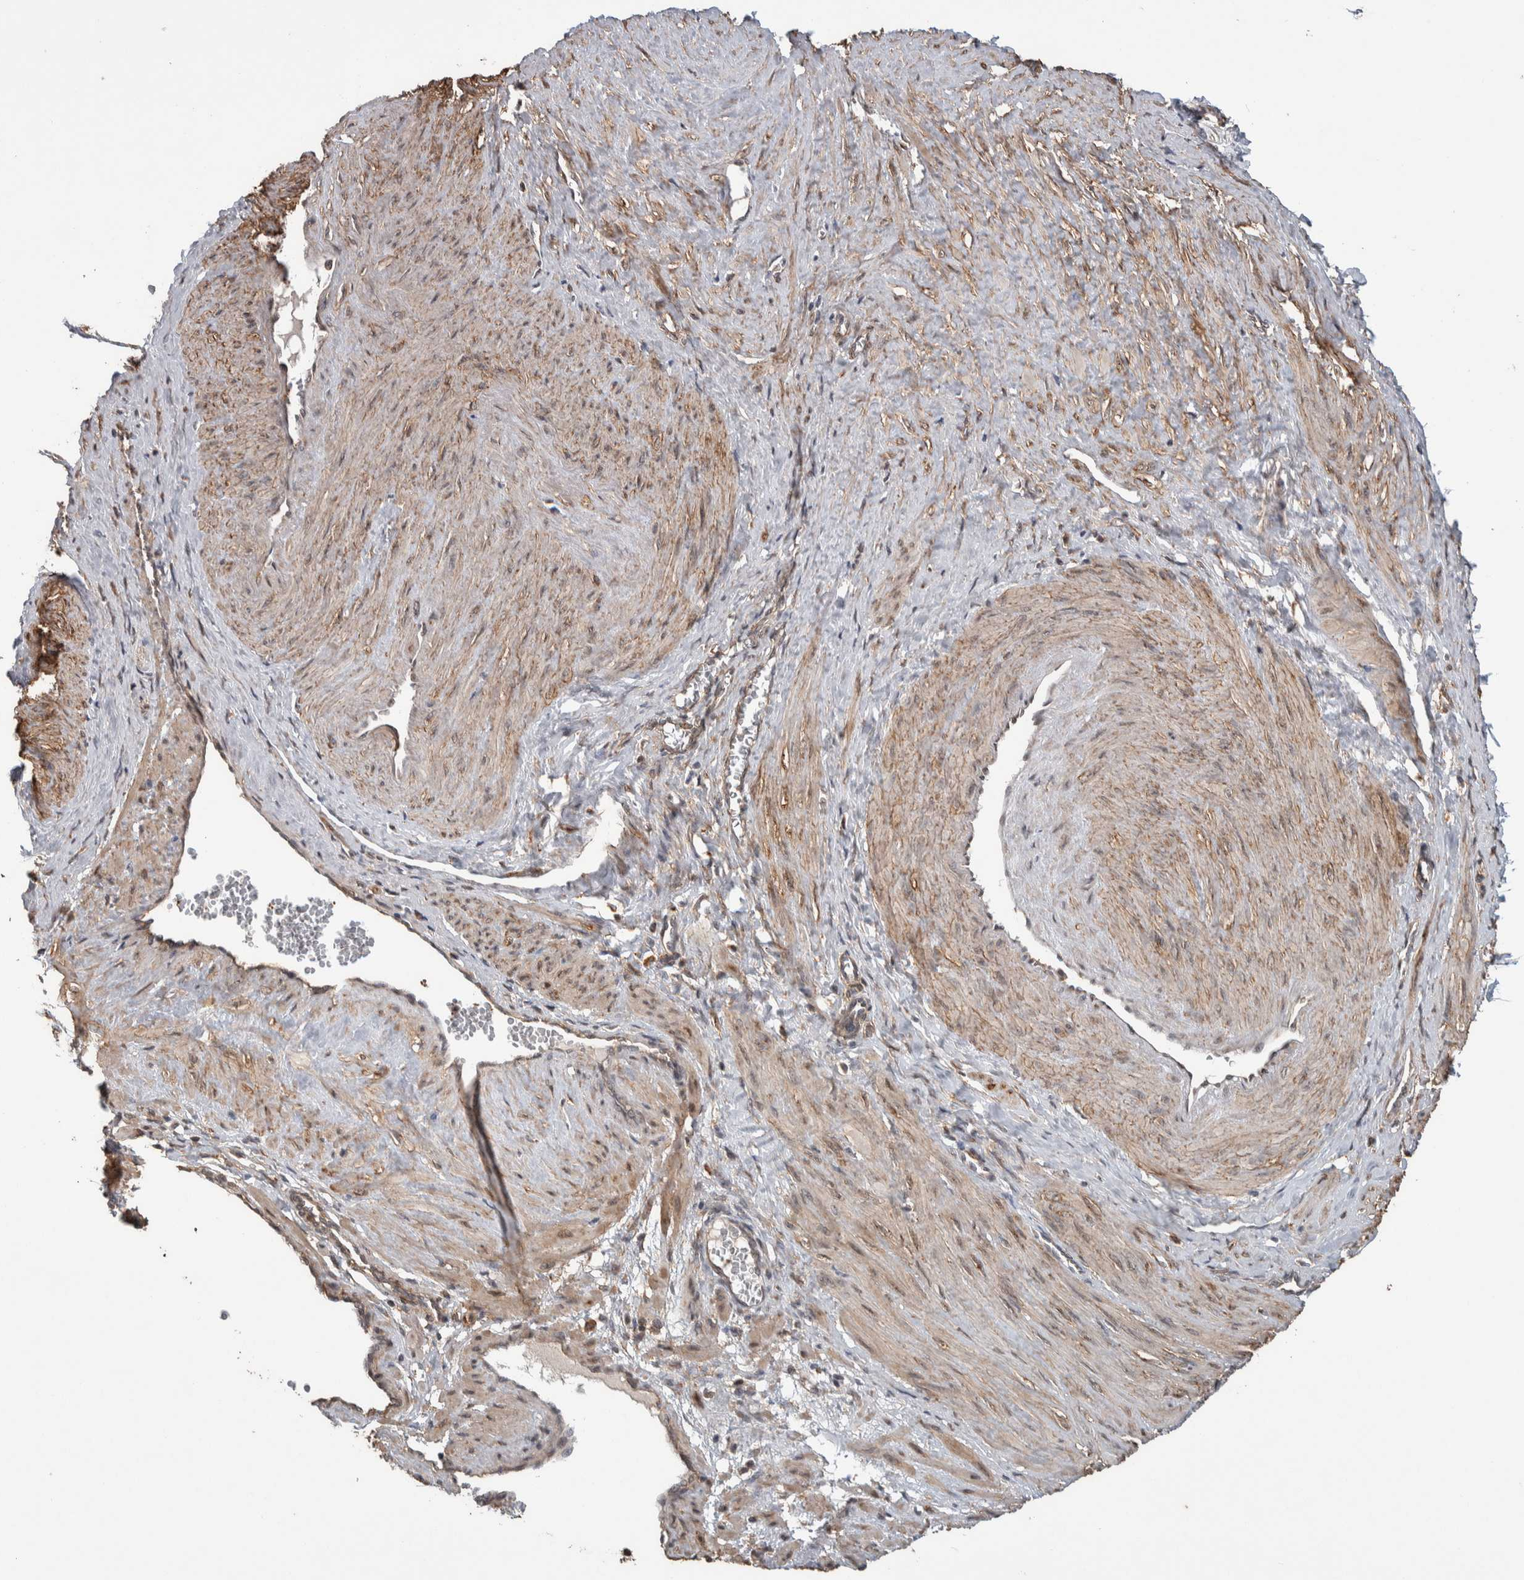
{"staining": {"intensity": "moderate", "quantity": ">75%", "location": "cytoplasmic/membranous"}, "tissue": "smooth muscle", "cell_type": "Smooth muscle cells", "image_type": "normal", "snomed": [{"axis": "morphology", "description": "Normal tissue, NOS"}, {"axis": "topography", "description": "Endometrium"}], "caption": "The immunohistochemical stain labels moderate cytoplasmic/membranous positivity in smooth muscle cells of benign smooth muscle.", "gene": "DVL2", "patient": {"sex": "female", "age": 33}}